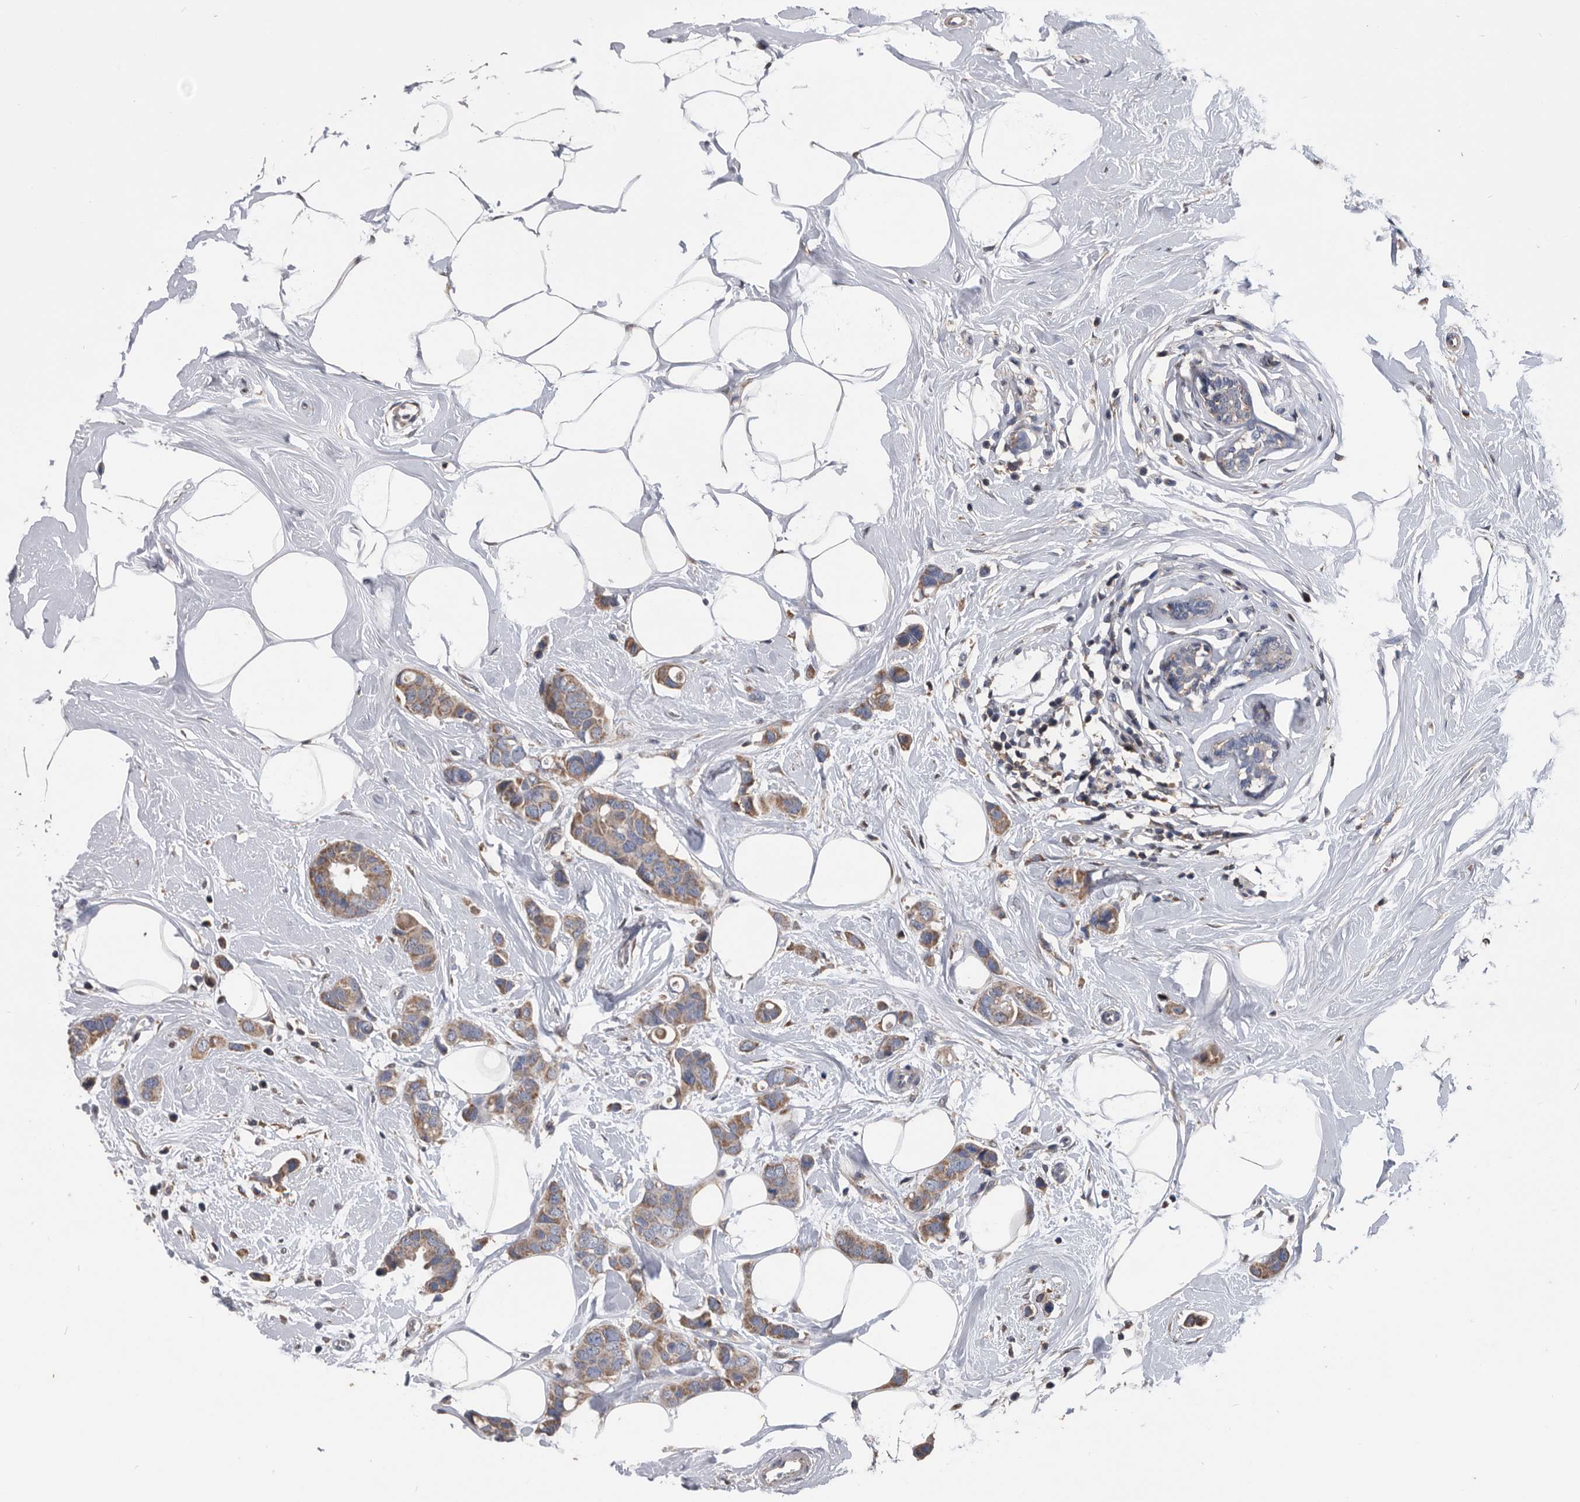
{"staining": {"intensity": "moderate", "quantity": ">75%", "location": "cytoplasmic/membranous"}, "tissue": "breast cancer", "cell_type": "Tumor cells", "image_type": "cancer", "snomed": [{"axis": "morphology", "description": "Normal tissue, NOS"}, {"axis": "morphology", "description": "Duct carcinoma"}, {"axis": "topography", "description": "Breast"}], "caption": "Immunohistochemical staining of breast infiltrating ductal carcinoma reveals medium levels of moderate cytoplasmic/membranous positivity in approximately >75% of tumor cells.", "gene": "NRBP1", "patient": {"sex": "female", "age": 50}}